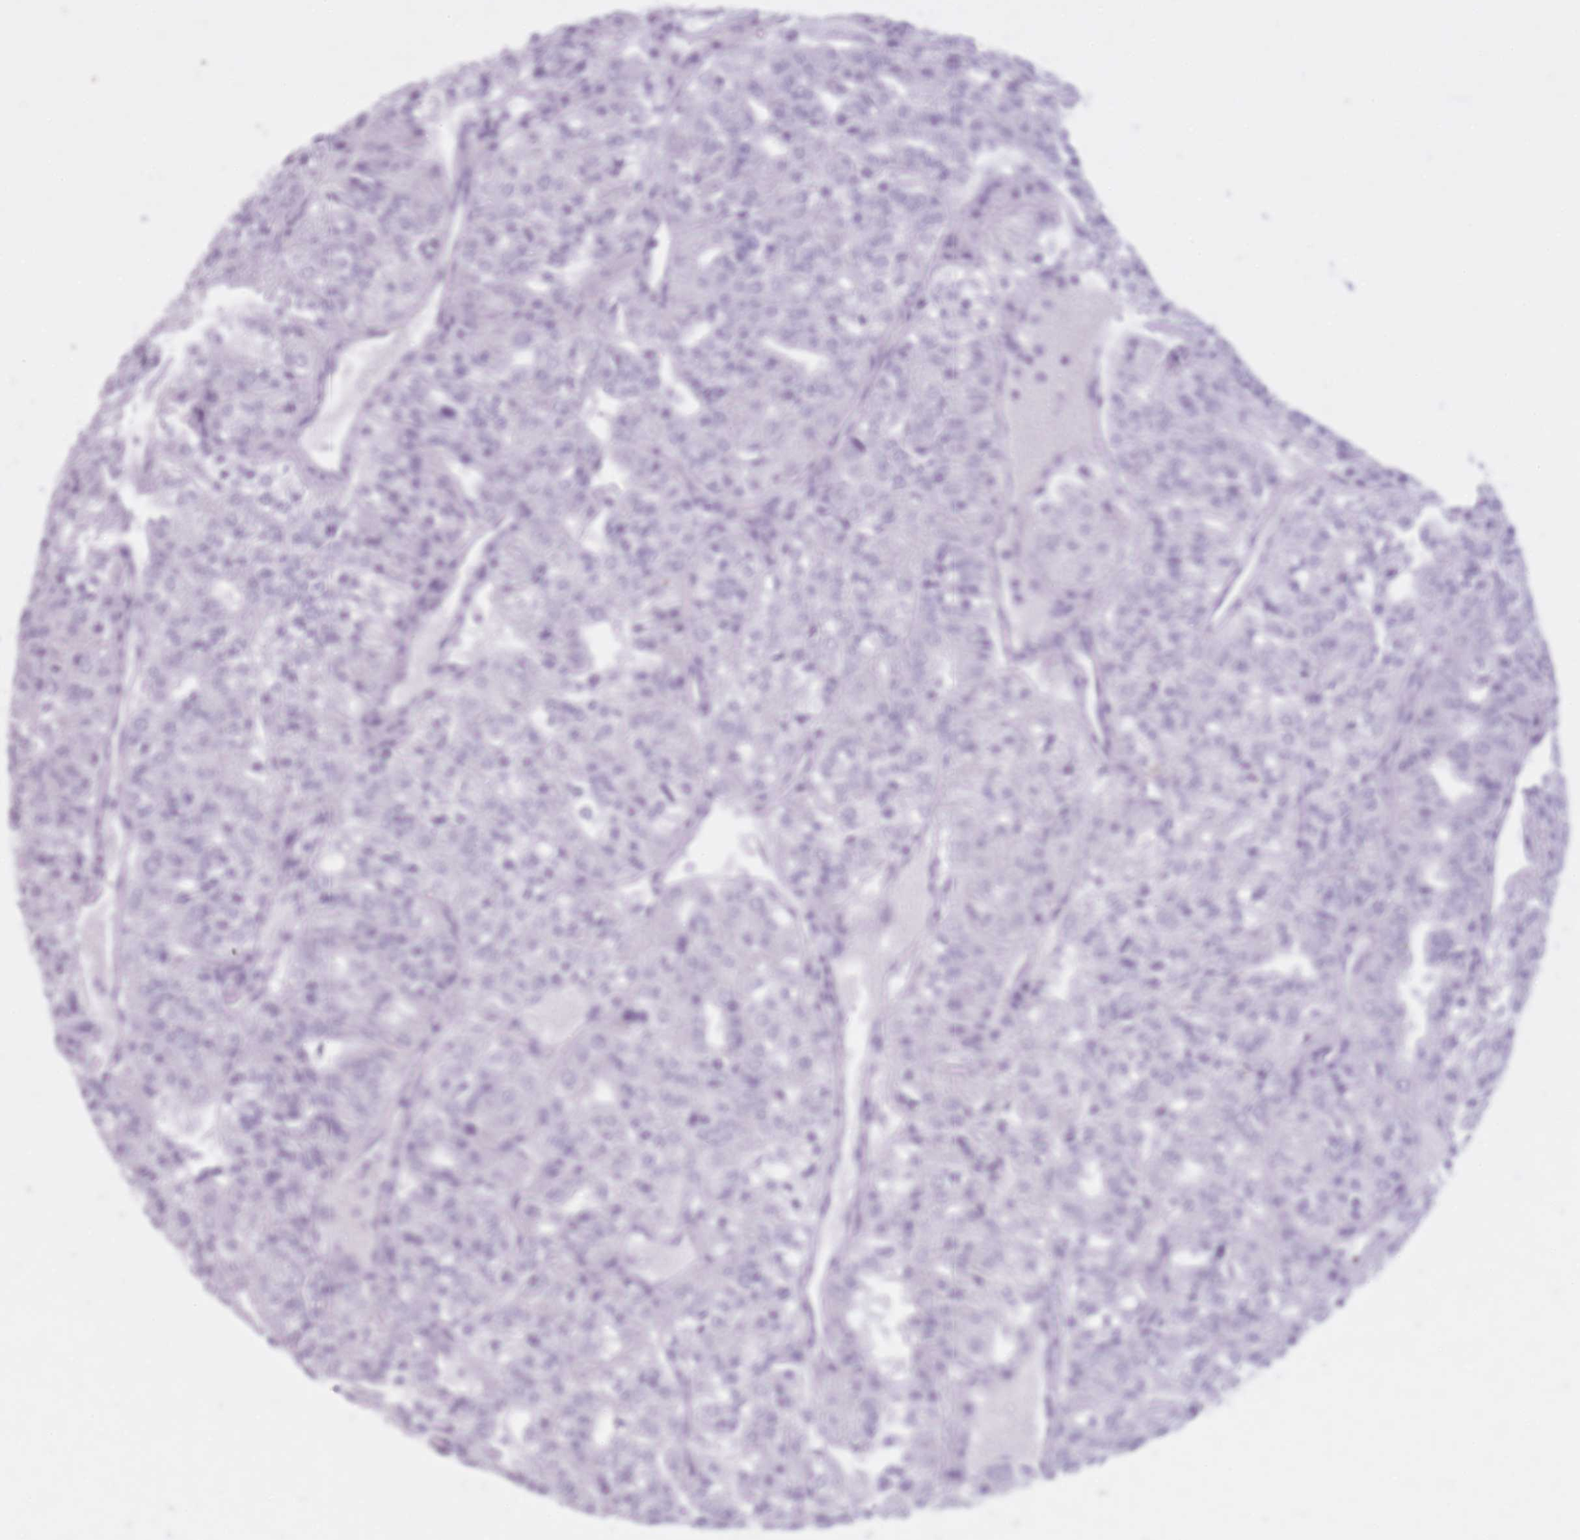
{"staining": {"intensity": "negative", "quantity": "none", "location": "none"}, "tissue": "renal cancer", "cell_type": "Tumor cells", "image_type": "cancer", "snomed": [{"axis": "morphology", "description": "Adenocarcinoma, NOS"}, {"axis": "topography", "description": "Kidney"}], "caption": "A photomicrograph of human adenocarcinoma (renal) is negative for staining in tumor cells.", "gene": "GOLGA6D", "patient": {"sex": "female", "age": 63}}